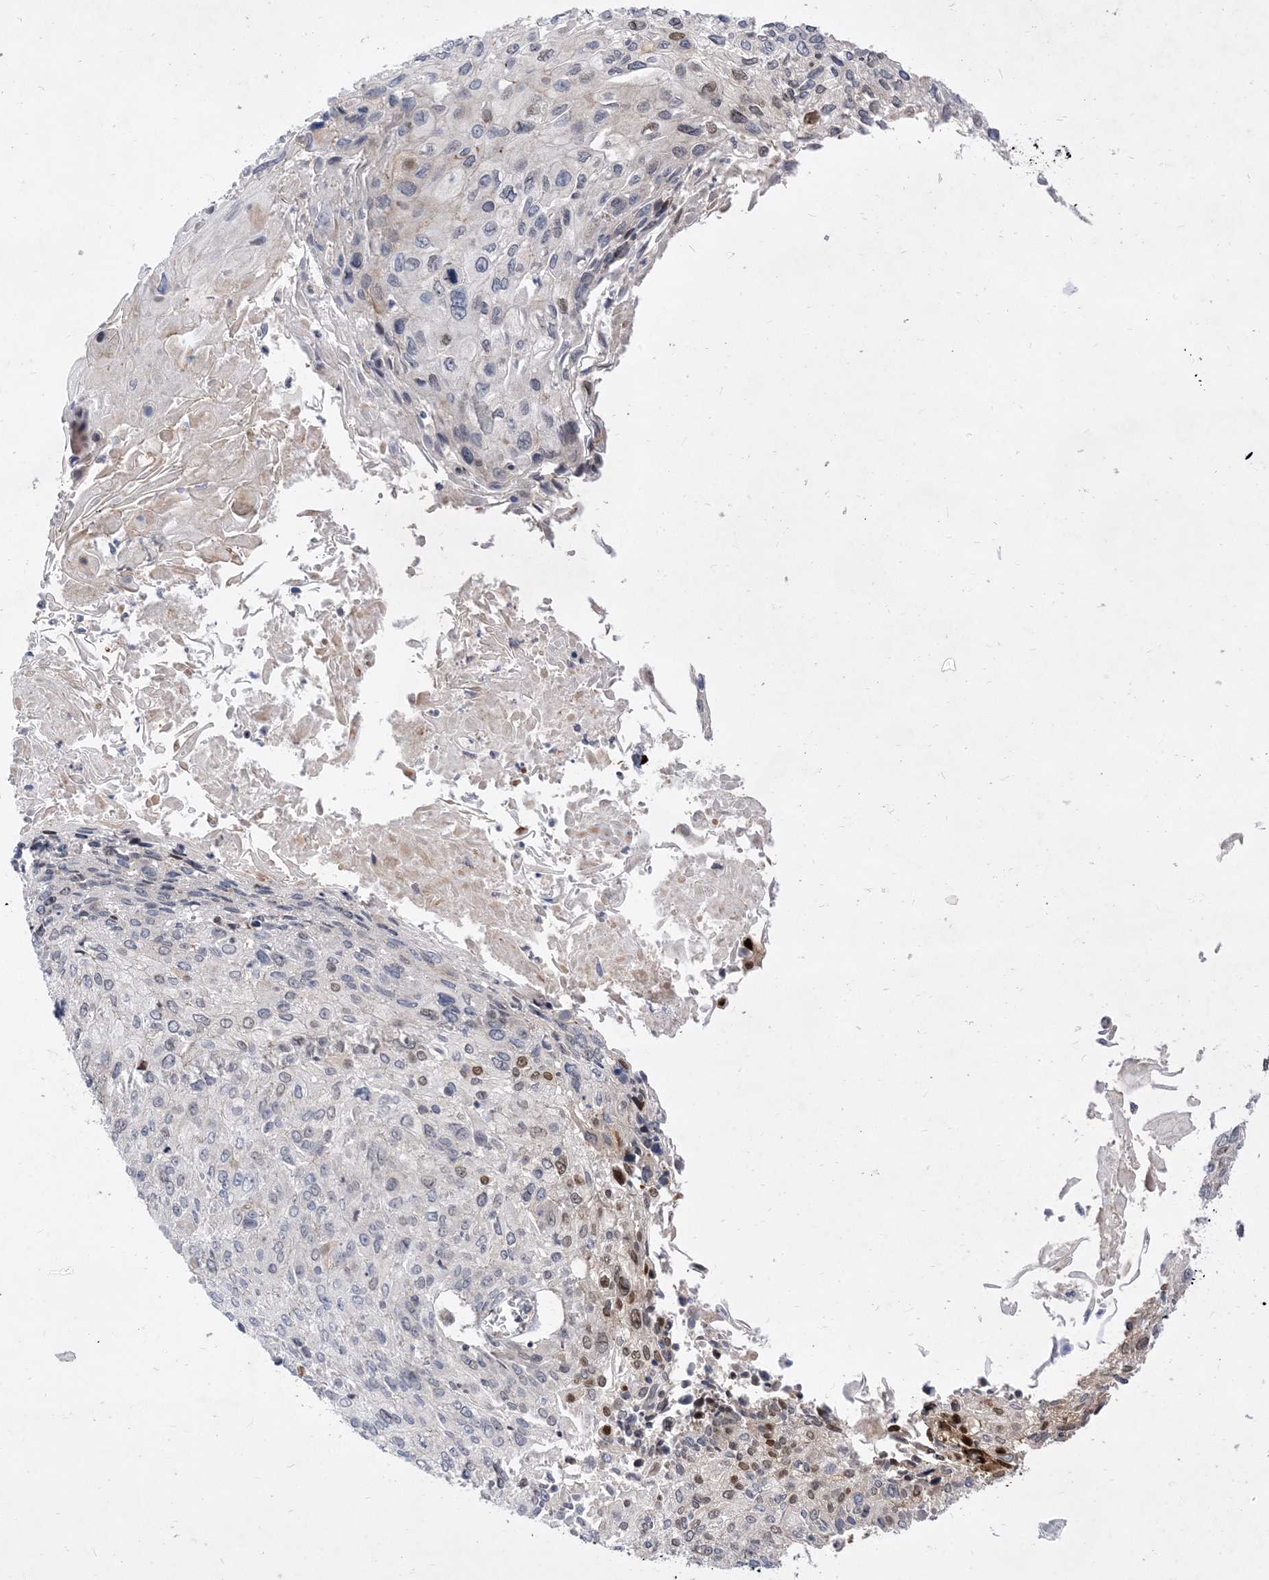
{"staining": {"intensity": "negative", "quantity": "none", "location": "none"}, "tissue": "cervical cancer", "cell_type": "Tumor cells", "image_type": "cancer", "snomed": [{"axis": "morphology", "description": "Squamous cell carcinoma, NOS"}, {"axis": "topography", "description": "Cervix"}], "caption": "There is no significant positivity in tumor cells of cervical cancer. (DAB immunohistochemistry with hematoxylin counter stain).", "gene": "TYSND1", "patient": {"sex": "female", "age": 51}}